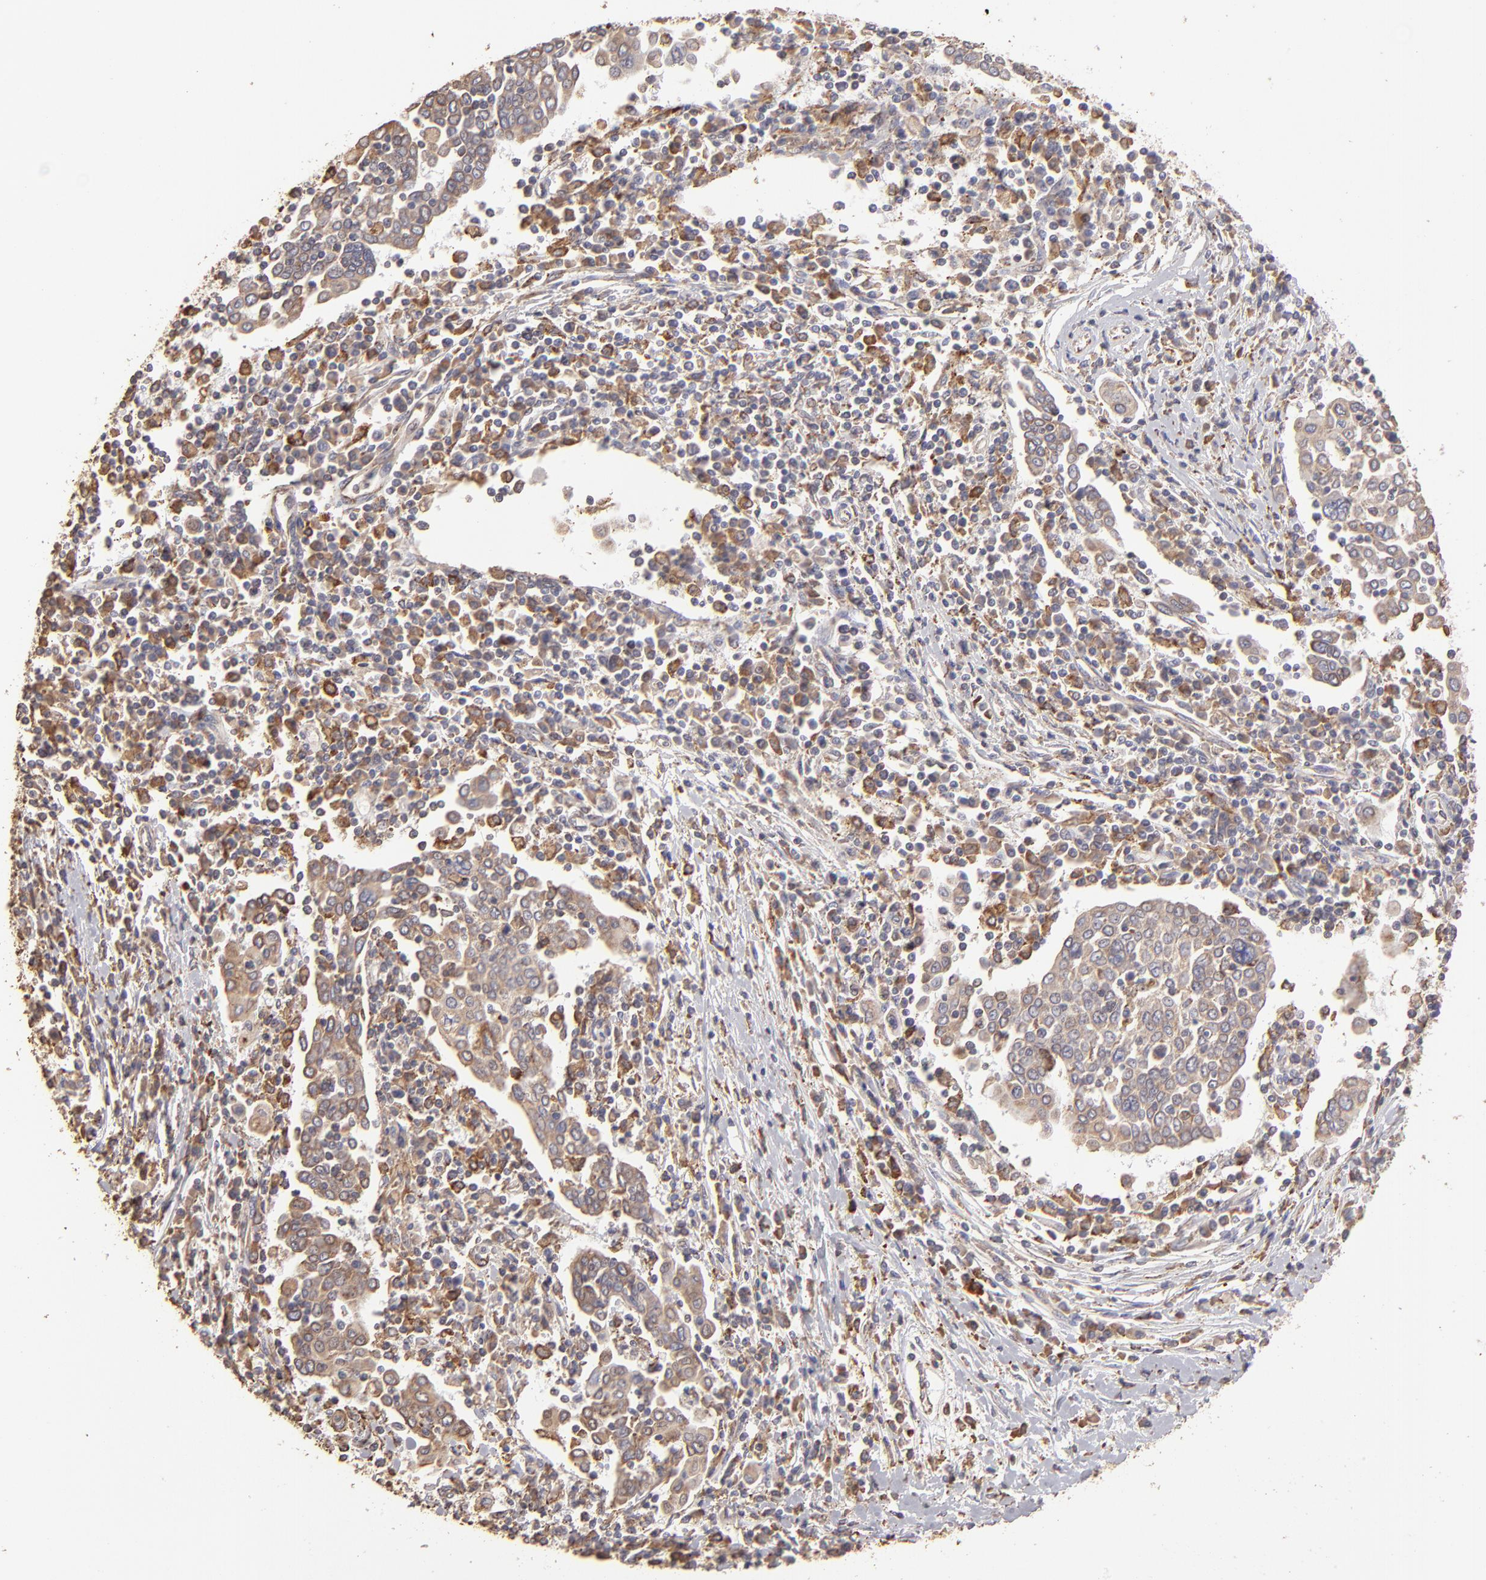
{"staining": {"intensity": "weak", "quantity": ">75%", "location": "cytoplasmic/membranous"}, "tissue": "cervical cancer", "cell_type": "Tumor cells", "image_type": "cancer", "snomed": [{"axis": "morphology", "description": "Squamous cell carcinoma, NOS"}, {"axis": "topography", "description": "Cervix"}], "caption": "IHC (DAB) staining of cervical cancer displays weak cytoplasmic/membranous protein expression in approximately >75% of tumor cells.", "gene": "CALR", "patient": {"sex": "female", "age": 40}}